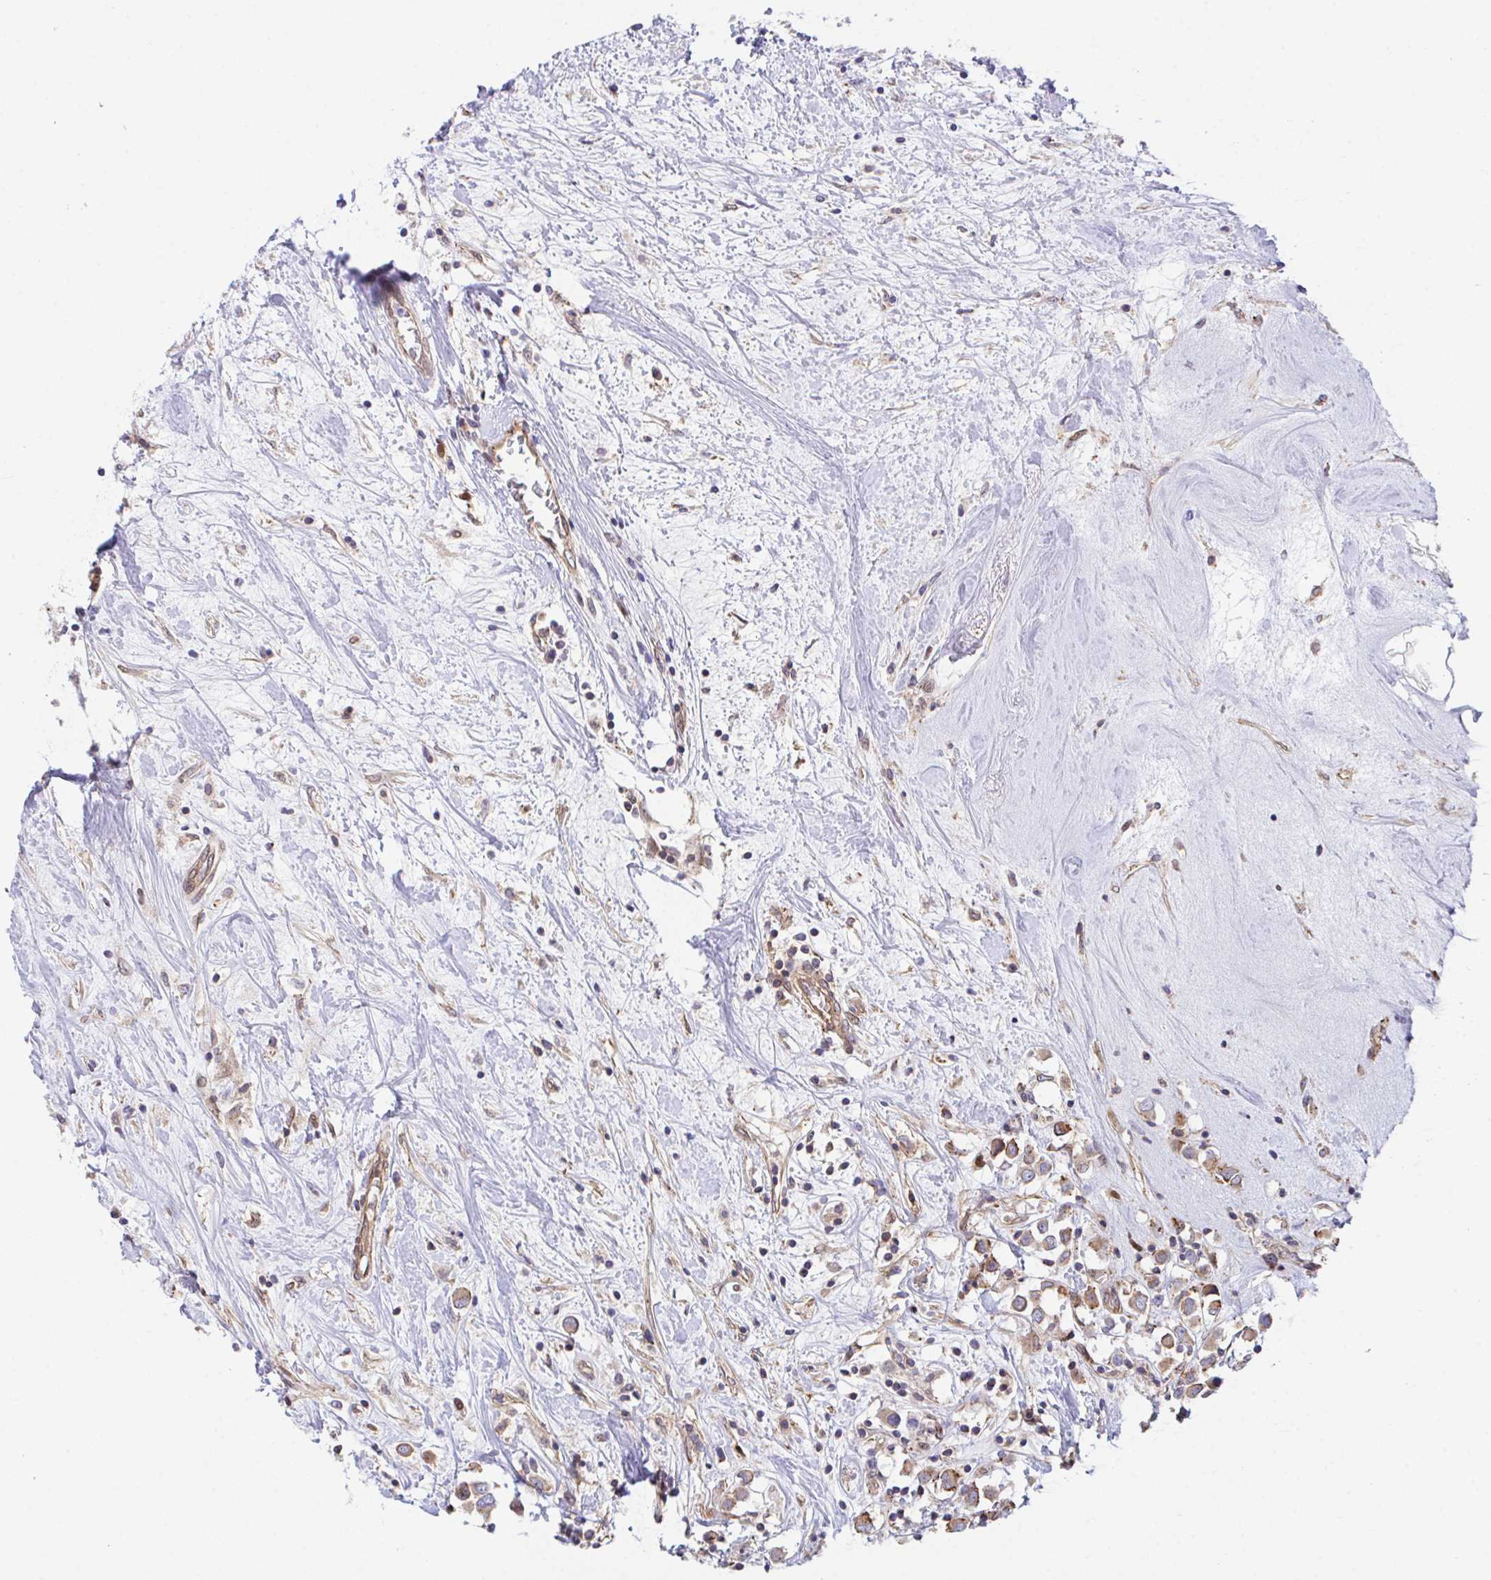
{"staining": {"intensity": "moderate", "quantity": ">75%", "location": "cytoplasmic/membranous"}, "tissue": "breast cancer", "cell_type": "Tumor cells", "image_type": "cancer", "snomed": [{"axis": "morphology", "description": "Duct carcinoma"}, {"axis": "topography", "description": "Breast"}], "caption": "An image showing moderate cytoplasmic/membranous positivity in about >75% of tumor cells in breast cancer, as visualized by brown immunohistochemical staining.", "gene": "ZBED3", "patient": {"sex": "female", "age": 61}}